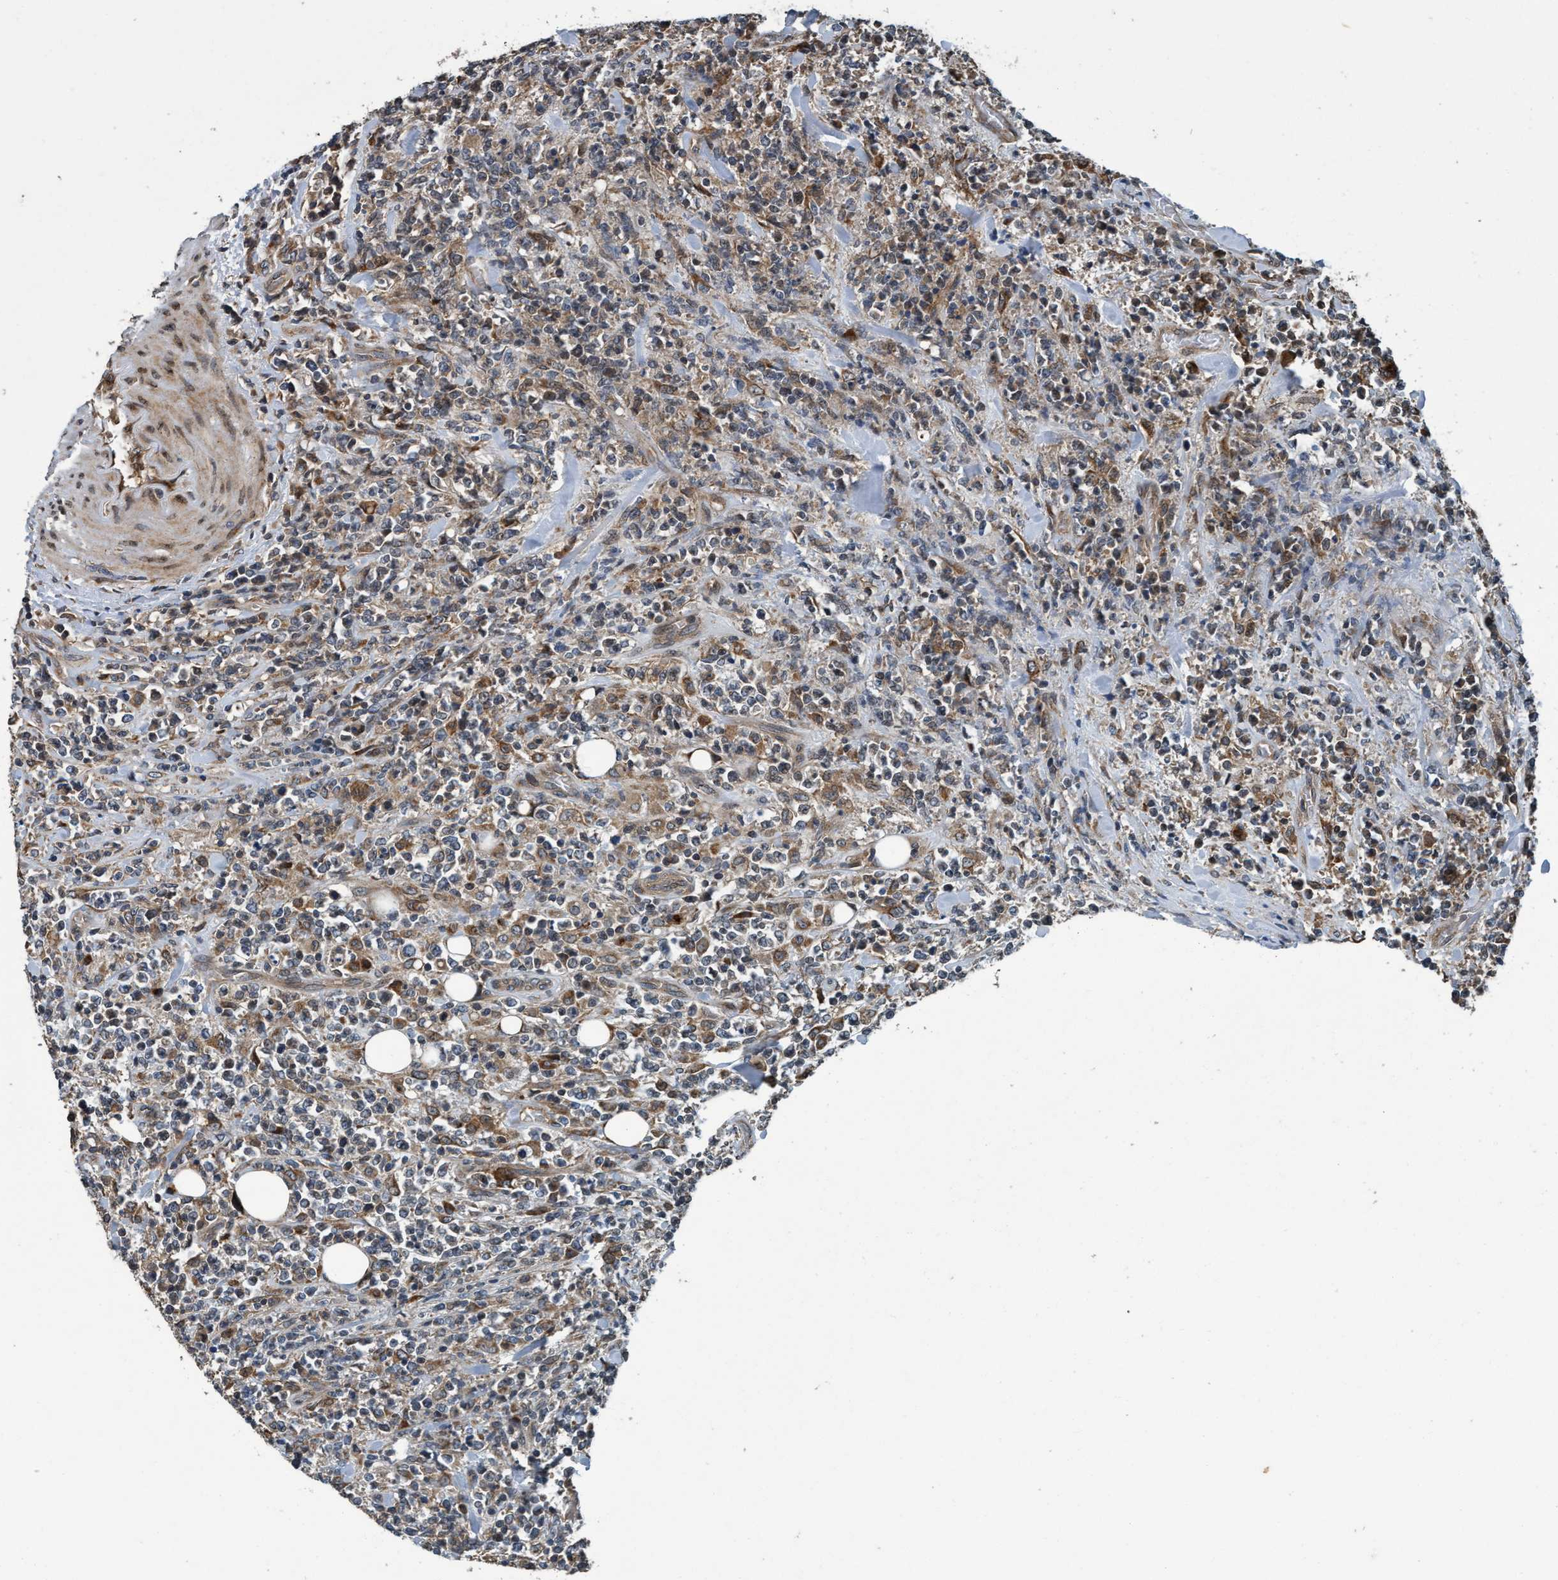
{"staining": {"intensity": "moderate", "quantity": "<25%", "location": "cytoplasmic/membranous"}, "tissue": "lymphoma", "cell_type": "Tumor cells", "image_type": "cancer", "snomed": [{"axis": "morphology", "description": "Malignant lymphoma, non-Hodgkin's type, High grade"}, {"axis": "topography", "description": "Soft tissue"}], "caption": "A high-resolution histopathology image shows immunohistochemistry staining of lymphoma, which exhibits moderate cytoplasmic/membranous staining in about <25% of tumor cells.", "gene": "MACC1", "patient": {"sex": "male", "age": 18}}